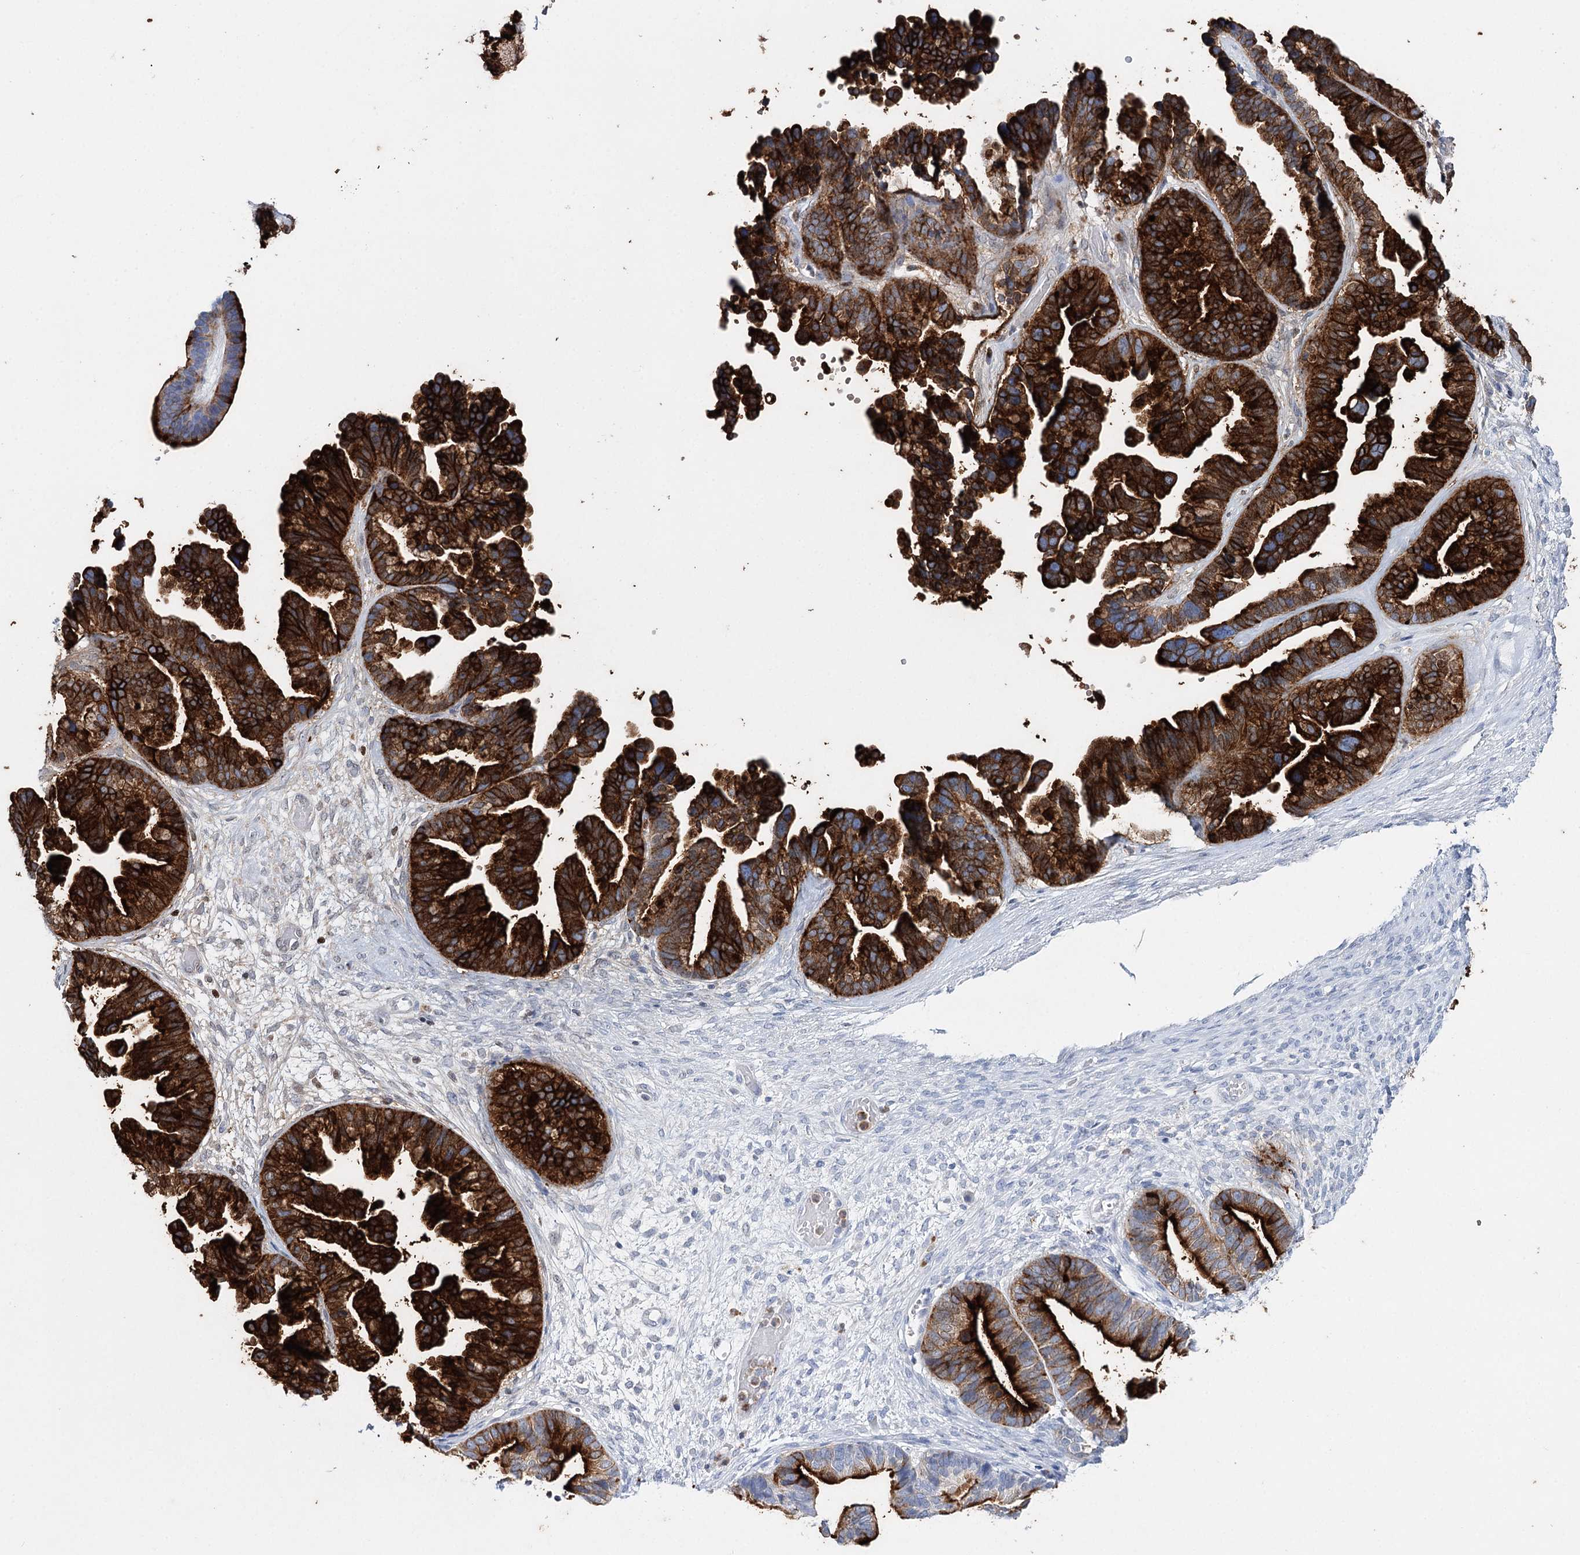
{"staining": {"intensity": "strong", "quantity": ">75%", "location": "cytoplasmic/membranous"}, "tissue": "ovarian cancer", "cell_type": "Tumor cells", "image_type": "cancer", "snomed": [{"axis": "morphology", "description": "Cystadenocarcinoma, serous, NOS"}, {"axis": "topography", "description": "Ovary"}], "caption": "Ovarian cancer was stained to show a protein in brown. There is high levels of strong cytoplasmic/membranous expression in approximately >75% of tumor cells.", "gene": "CEACAM8", "patient": {"sex": "female", "age": 56}}